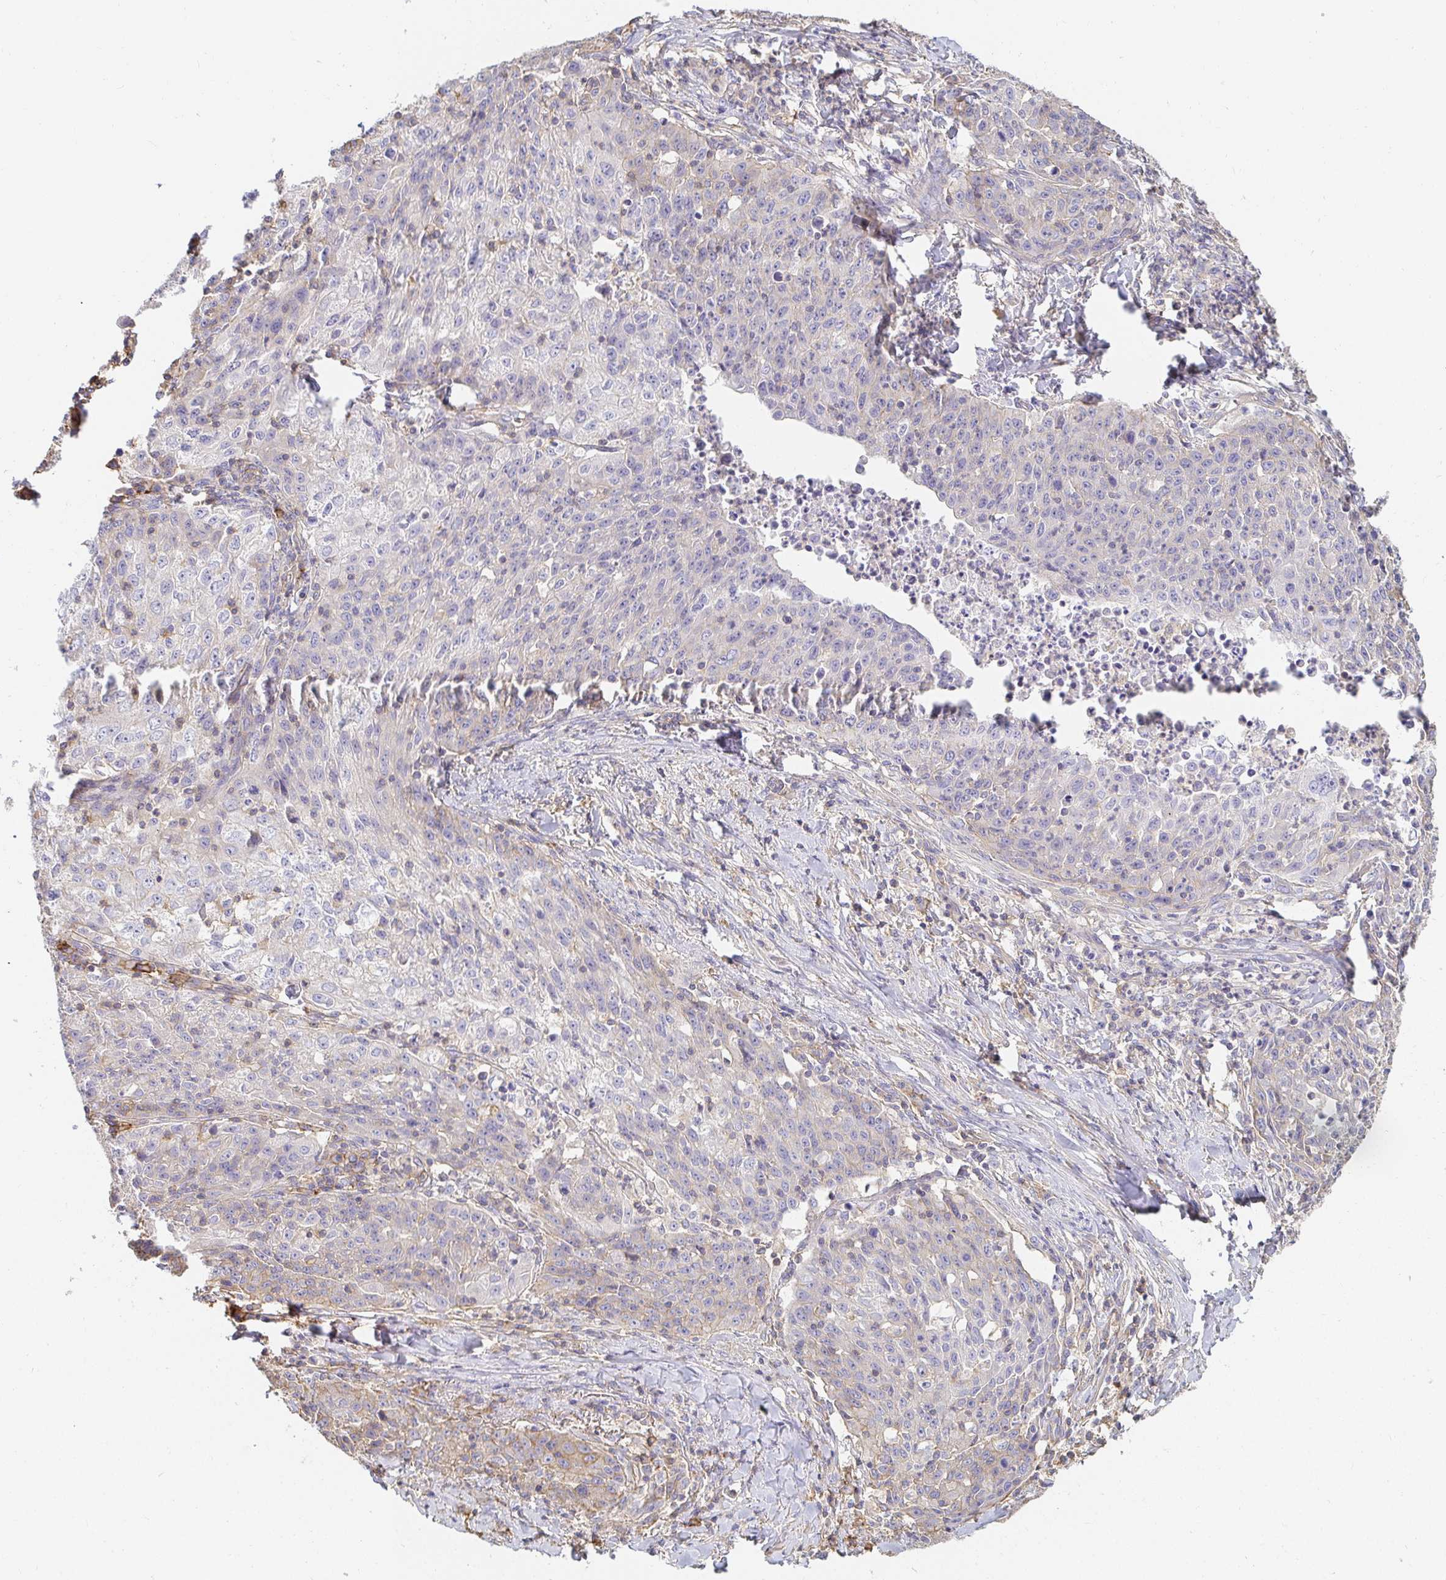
{"staining": {"intensity": "negative", "quantity": "none", "location": "none"}, "tissue": "lung cancer", "cell_type": "Tumor cells", "image_type": "cancer", "snomed": [{"axis": "morphology", "description": "Squamous cell carcinoma, NOS"}, {"axis": "morphology", "description": "Squamous cell carcinoma, metastatic, NOS"}, {"axis": "topography", "description": "Bronchus"}, {"axis": "topography", "description": "Lung"}], "caption": "DAB (3,3'-diaminobenzidine) immunohistochemical staining of human squamous cell carcinoma (lung) demonstrates no significant positivity in tumor cells.", "gene": "TSPAN19", "patient": {"sex": "male", "age": 62}}